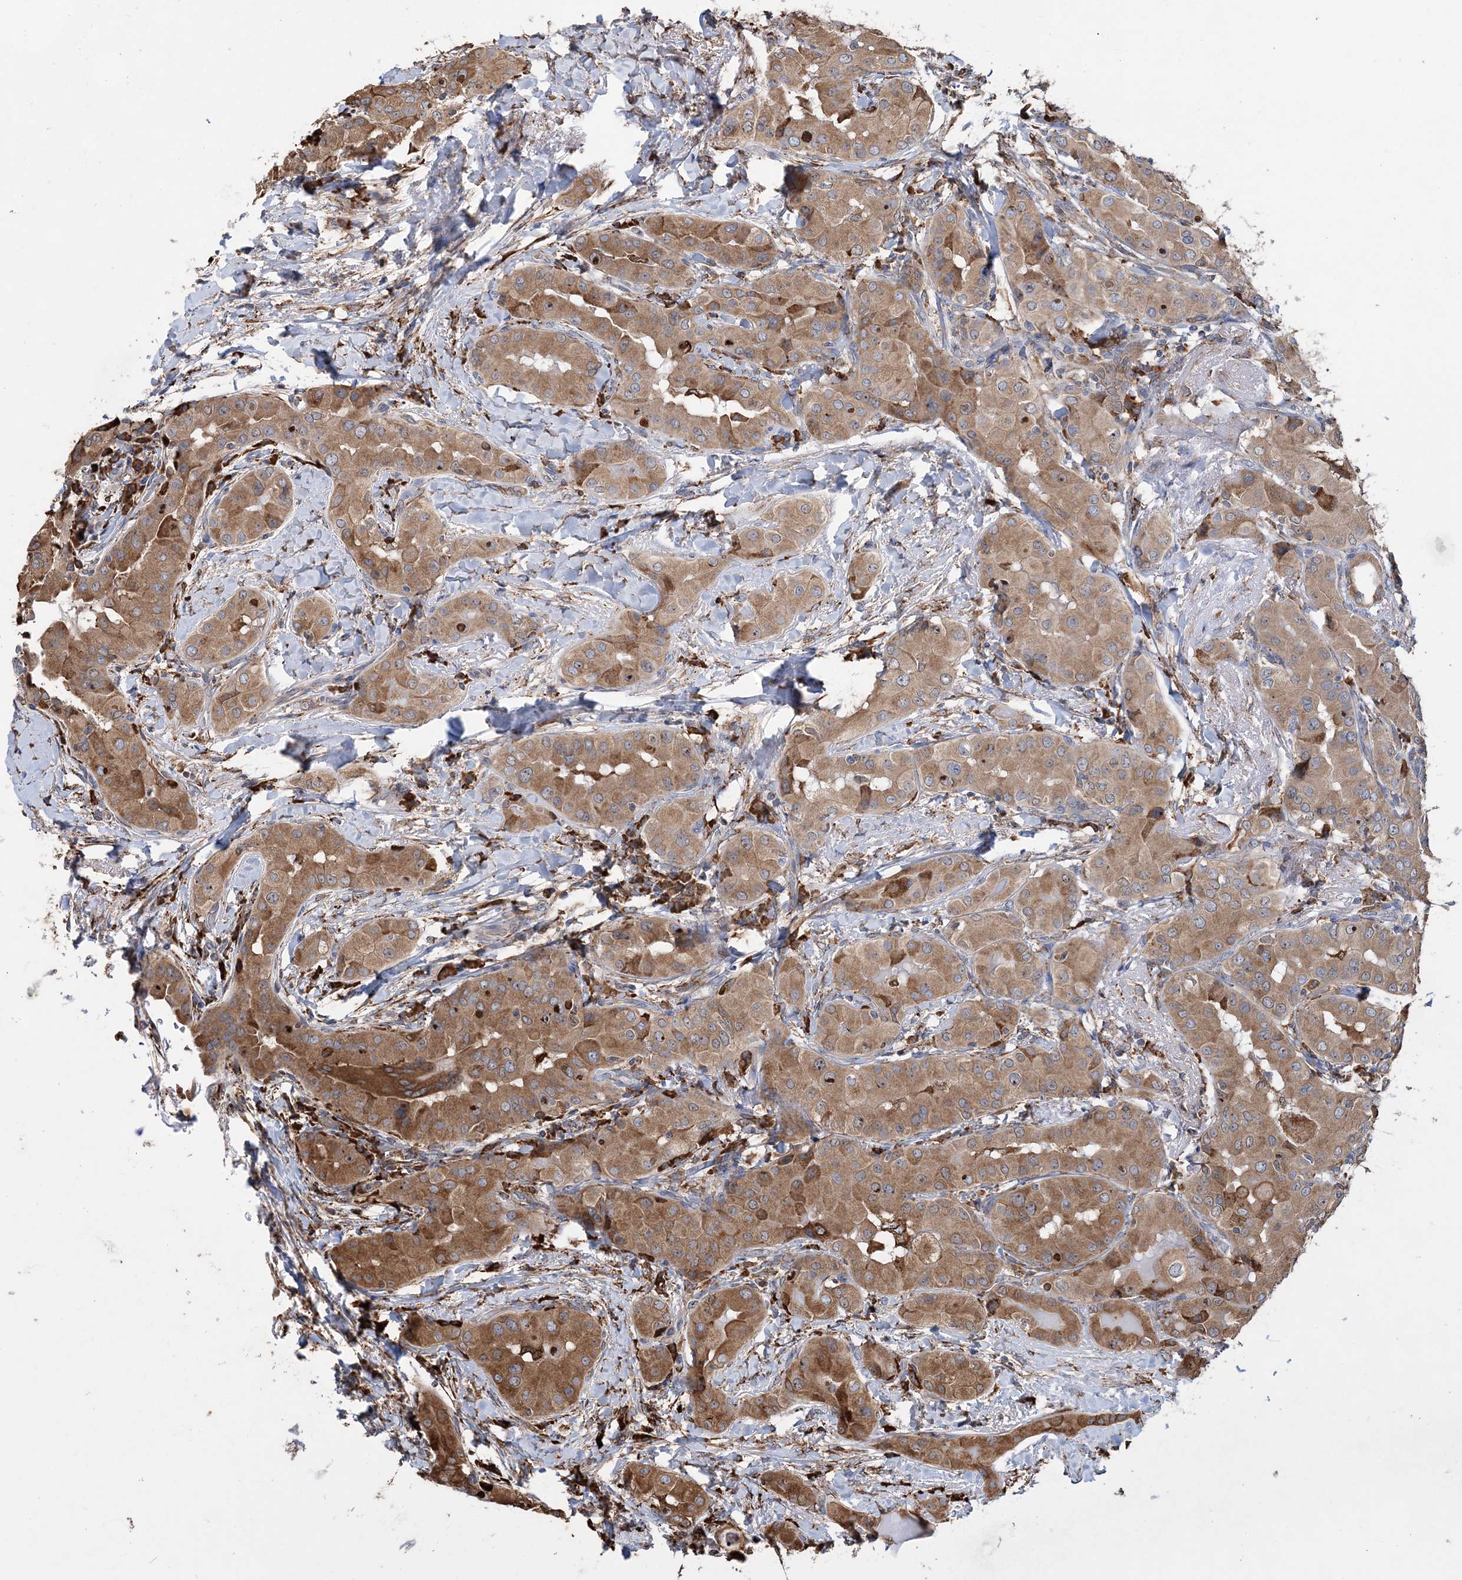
{"staining": {"intensity": "moderate", "quantity": ">75%", "location": "cytoplasmic/membranous"}, "tissue": "thyroid cancer", "cell_type": "Tumor cells", "image_type": "cancer", "snomed": [{"axis": "morphology", "description": "Papillary adenocarcinoma, NOS"}, {"axis": "topography", "description": "Thyroid gland"}], "caption": "Thyroid papillary adenocarcinoma stained for a protein (brown) reveals moderate cytoplasmic/membranous positive expression in about >75% of tumor cells.", "gene": "WDR12", "patient": {"sex": "male", "age": 33}}